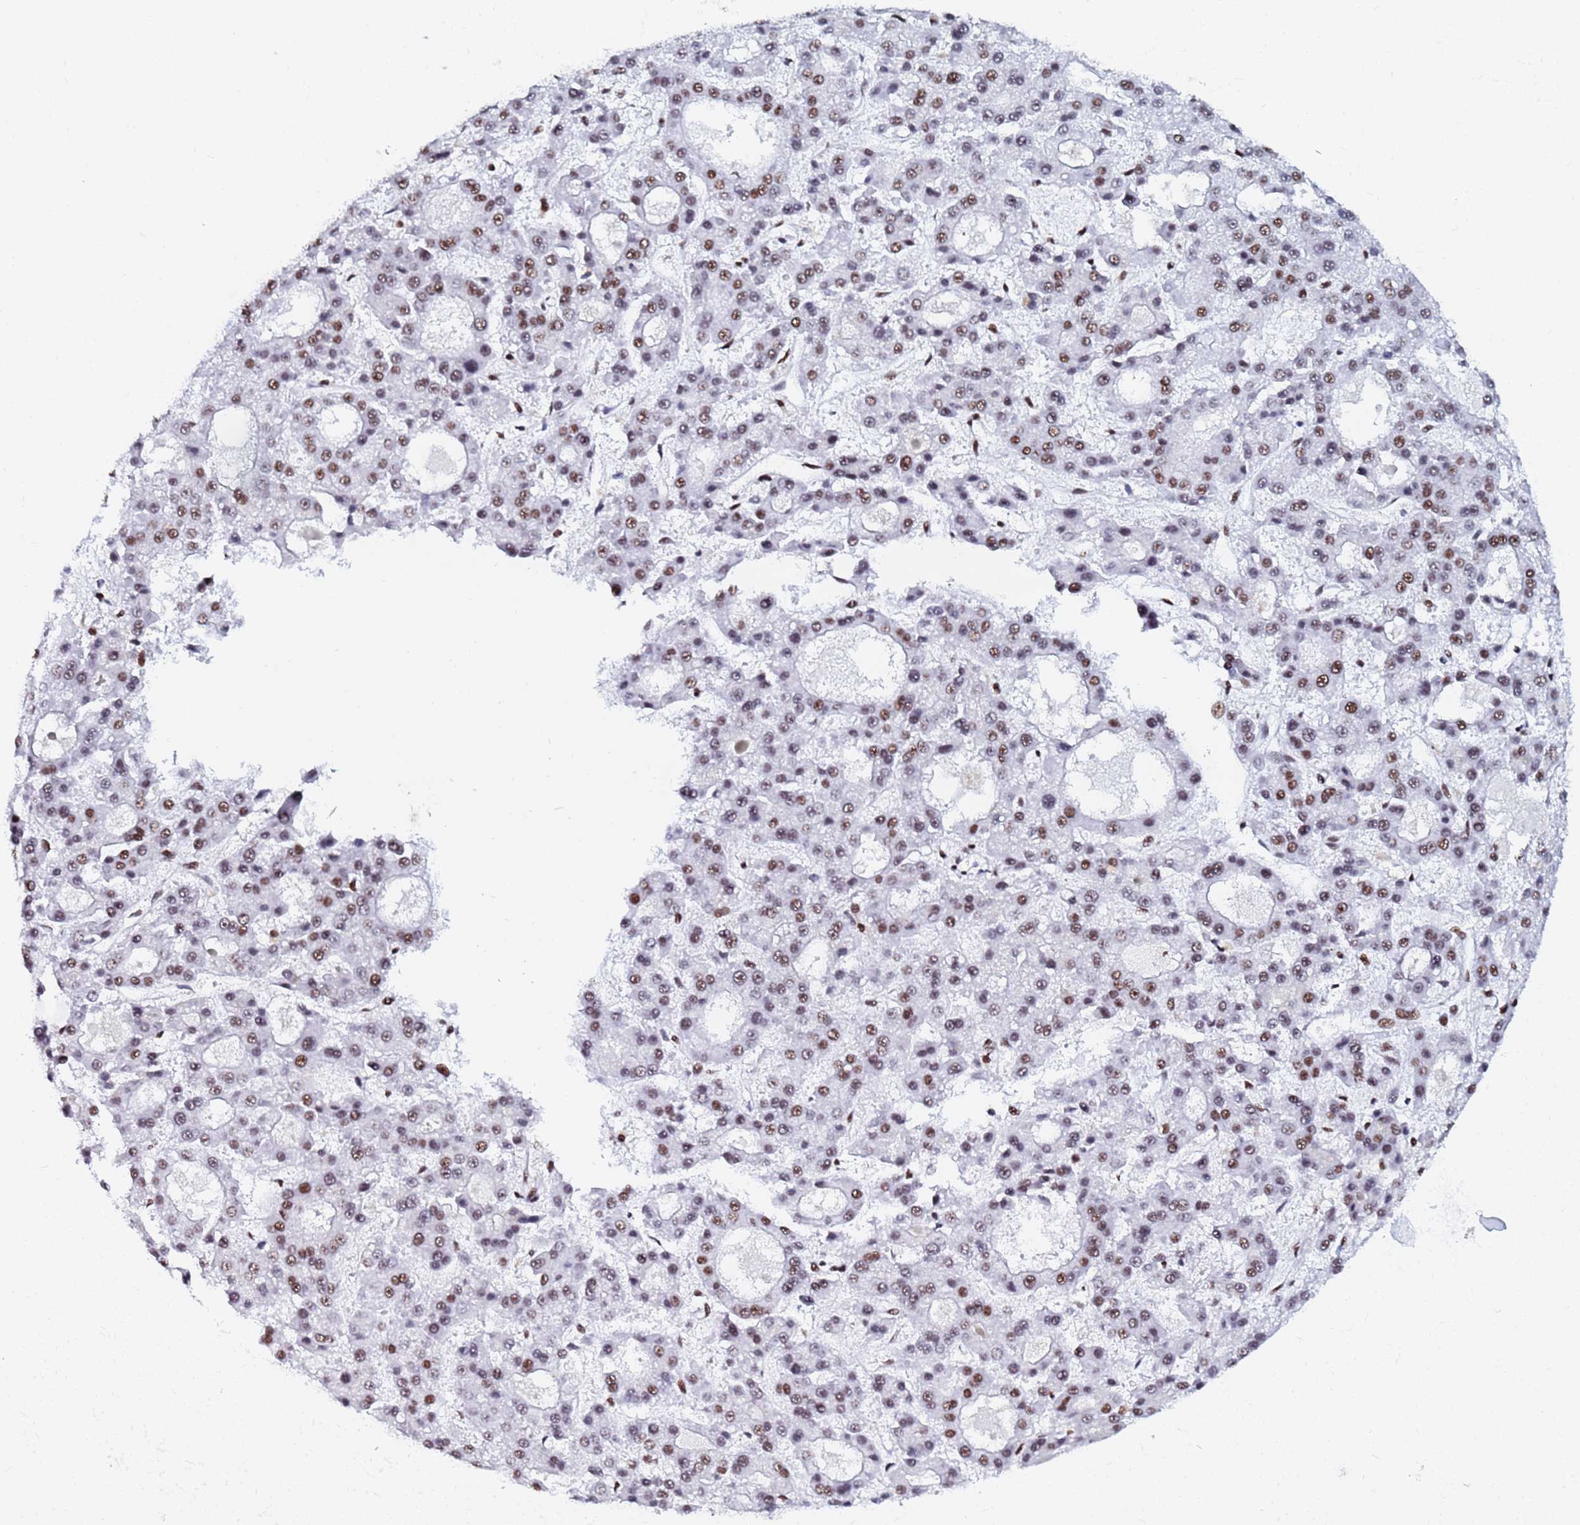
{"staining": {"intensity": "moderate", "quantity": "25%-75%", "location": "nuclear"}, "tissue": "liver cancer", "cell_type": "Tumor cells", "image_type": "cancer", "snomed": [{"axis": "morphology", "description": "Carcinoma, Hepatocellular, NOS"}, {"axis": "topography", "description": "Liver"}], "caption": "Immunohistochemical staining of liver cancer reveals medium levels of moderate nuclear protein staining in approximately 25%-75% of tumor cells. Nuclei are stained in blue.", "gene": "SNRPA1", "patient": {"sex": "male", "age": 70}}